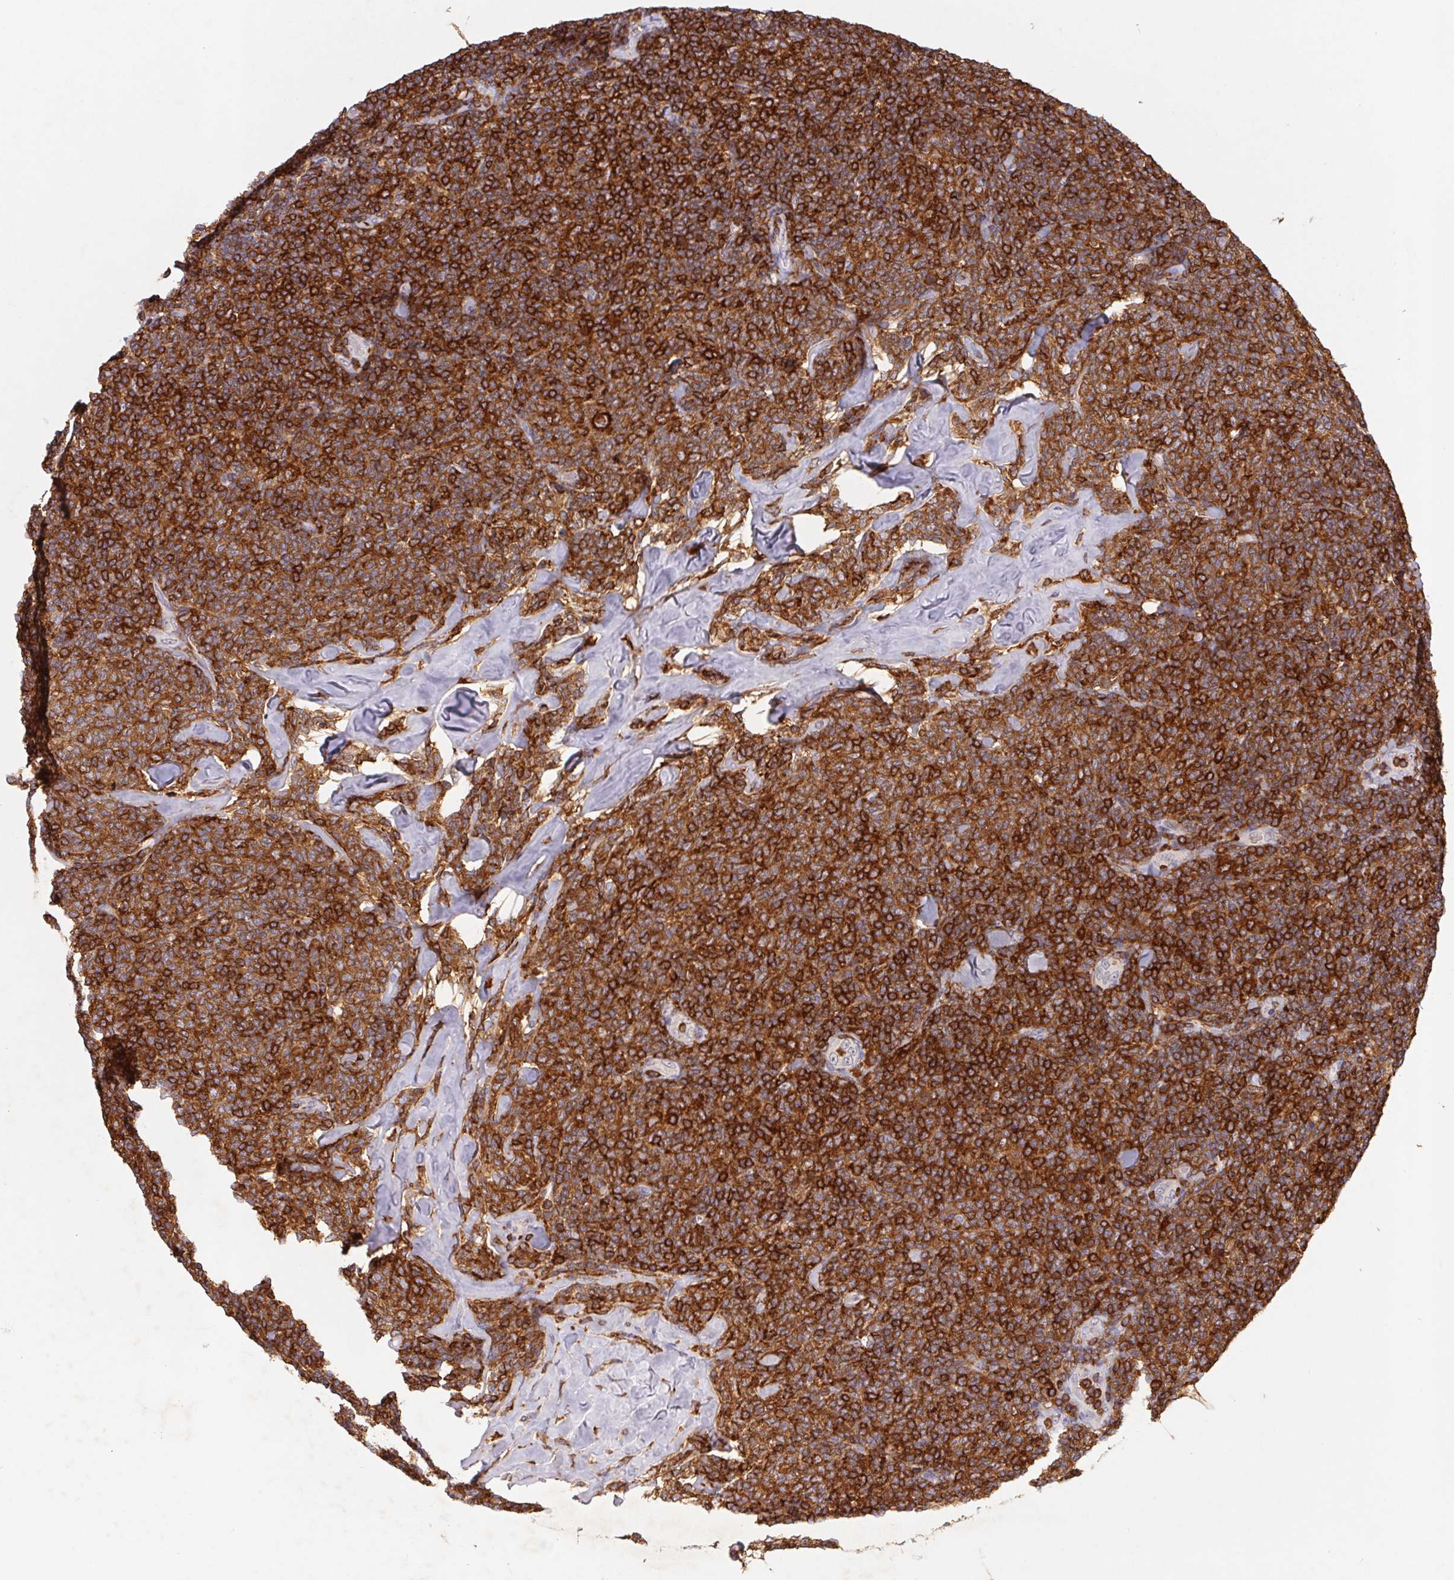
{"staining": {"intensity": "strong", "quantity": ">75%", "location": "cytoplasmic/membranous"}, "tissue": "lymphoma", "cell_type": "Tumor cells", "image_type": "cancer", "snomed": [{"axis": "morphology", "description": "Malignant lymphoma, non-Hodgkin's type, Low grade"}, {"axis": "topography", "description": "Lymph node"}], "caption": "Lymphoma stained with DAB immunohistochemistry (IHC) shows high levels of strong cytoplasmic/membranous expression in about >75% of tumor cells.", "gene": "APBB1IP", "patient": {"sex": "female", "age": 56}}